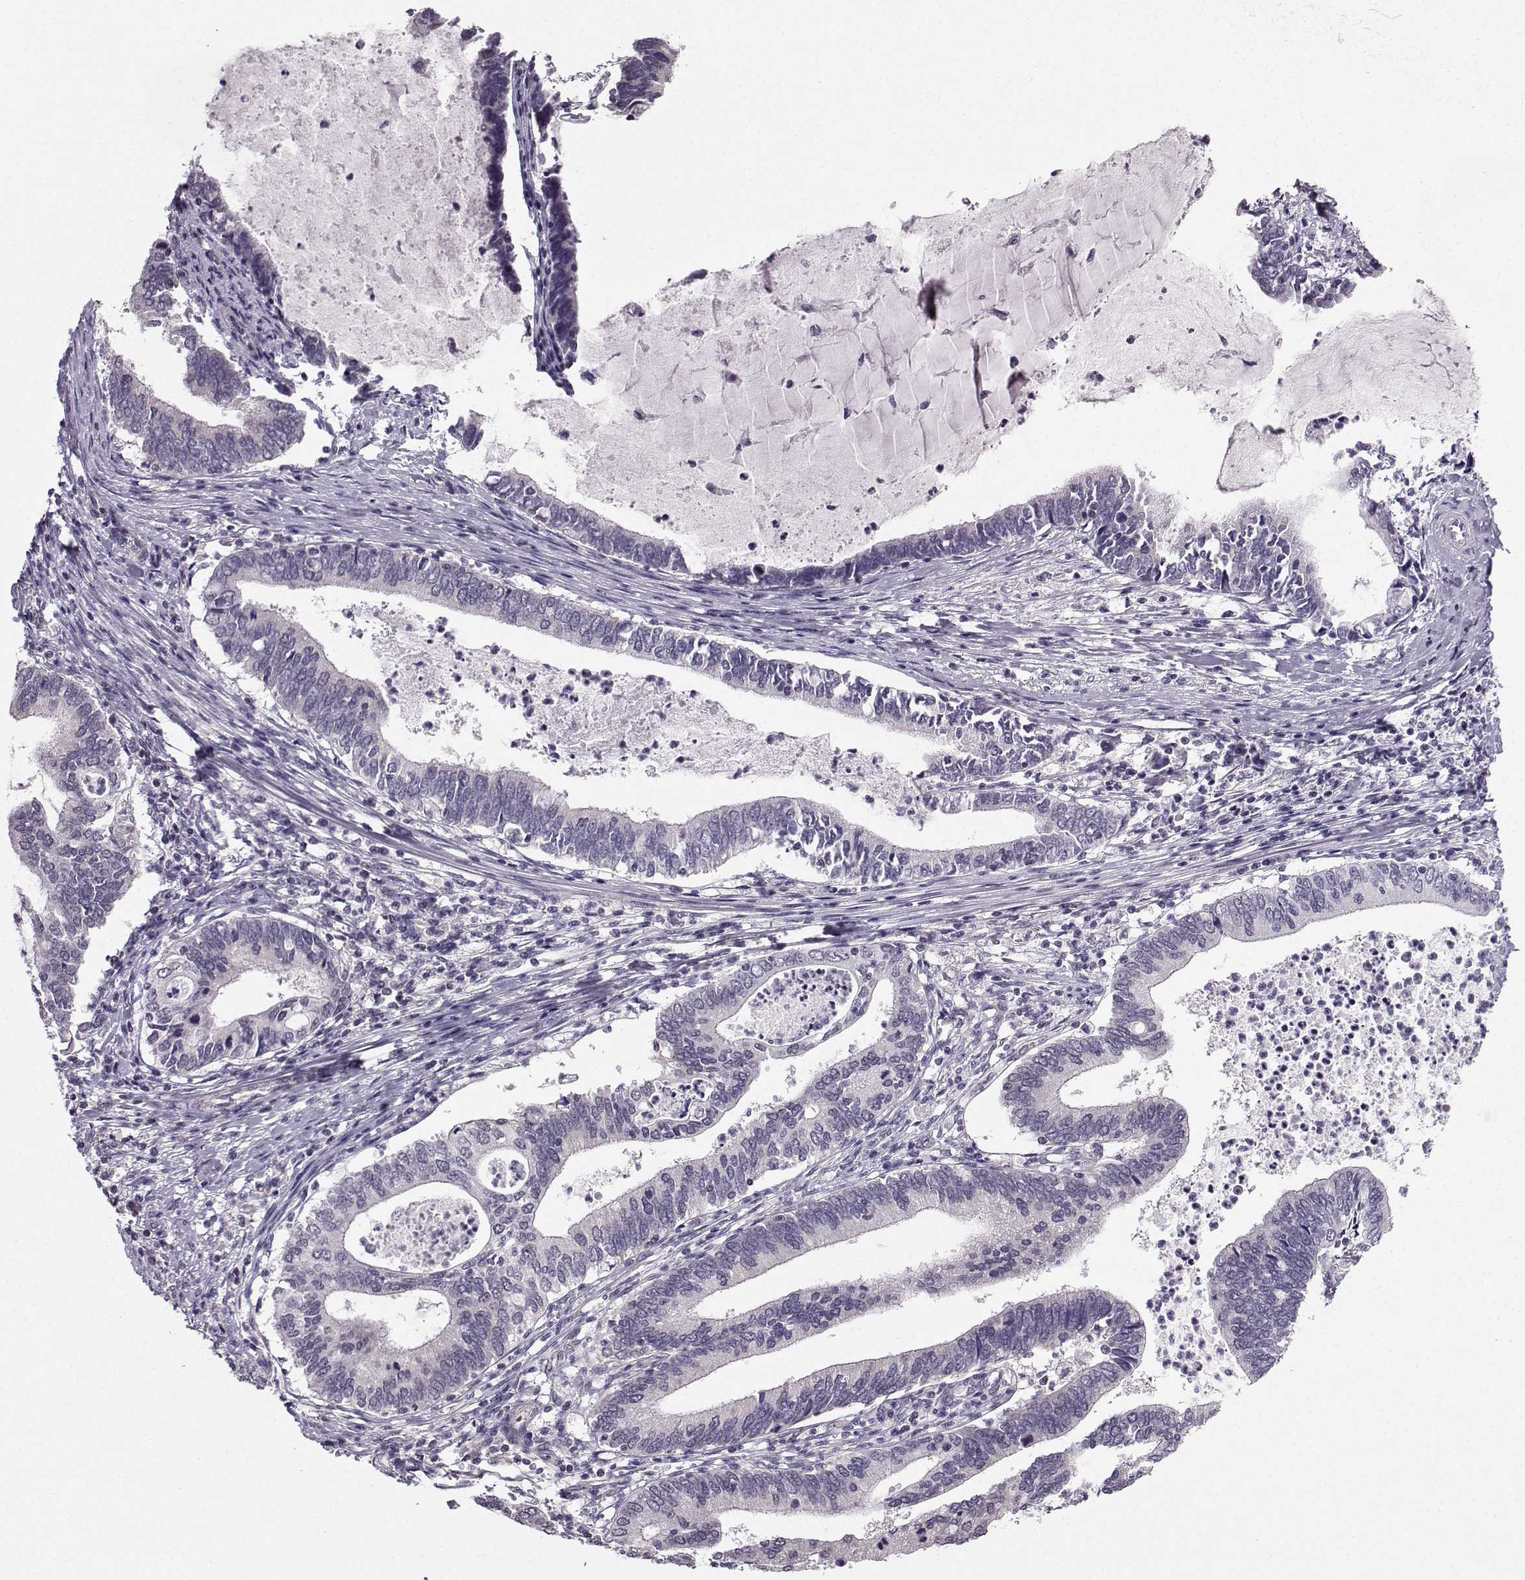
{"staining": {"intensity": "negative", "quantity": "none", "location": "none"}, "tissue": "cervical cancer", "cell_type": "Tumor cells", "image_type": "cancer", "snomed": [{"axis": "morphology", "description": "Adenocarcinoma, NOS"}, {"axis": "topography", "description": "Cervix"}], "caption": "Tumor cells show no significant protein staining in cervical adenocarcinoma.", "gene": "TSPYL5", "patient": {"sex": "female", "age": 42}}